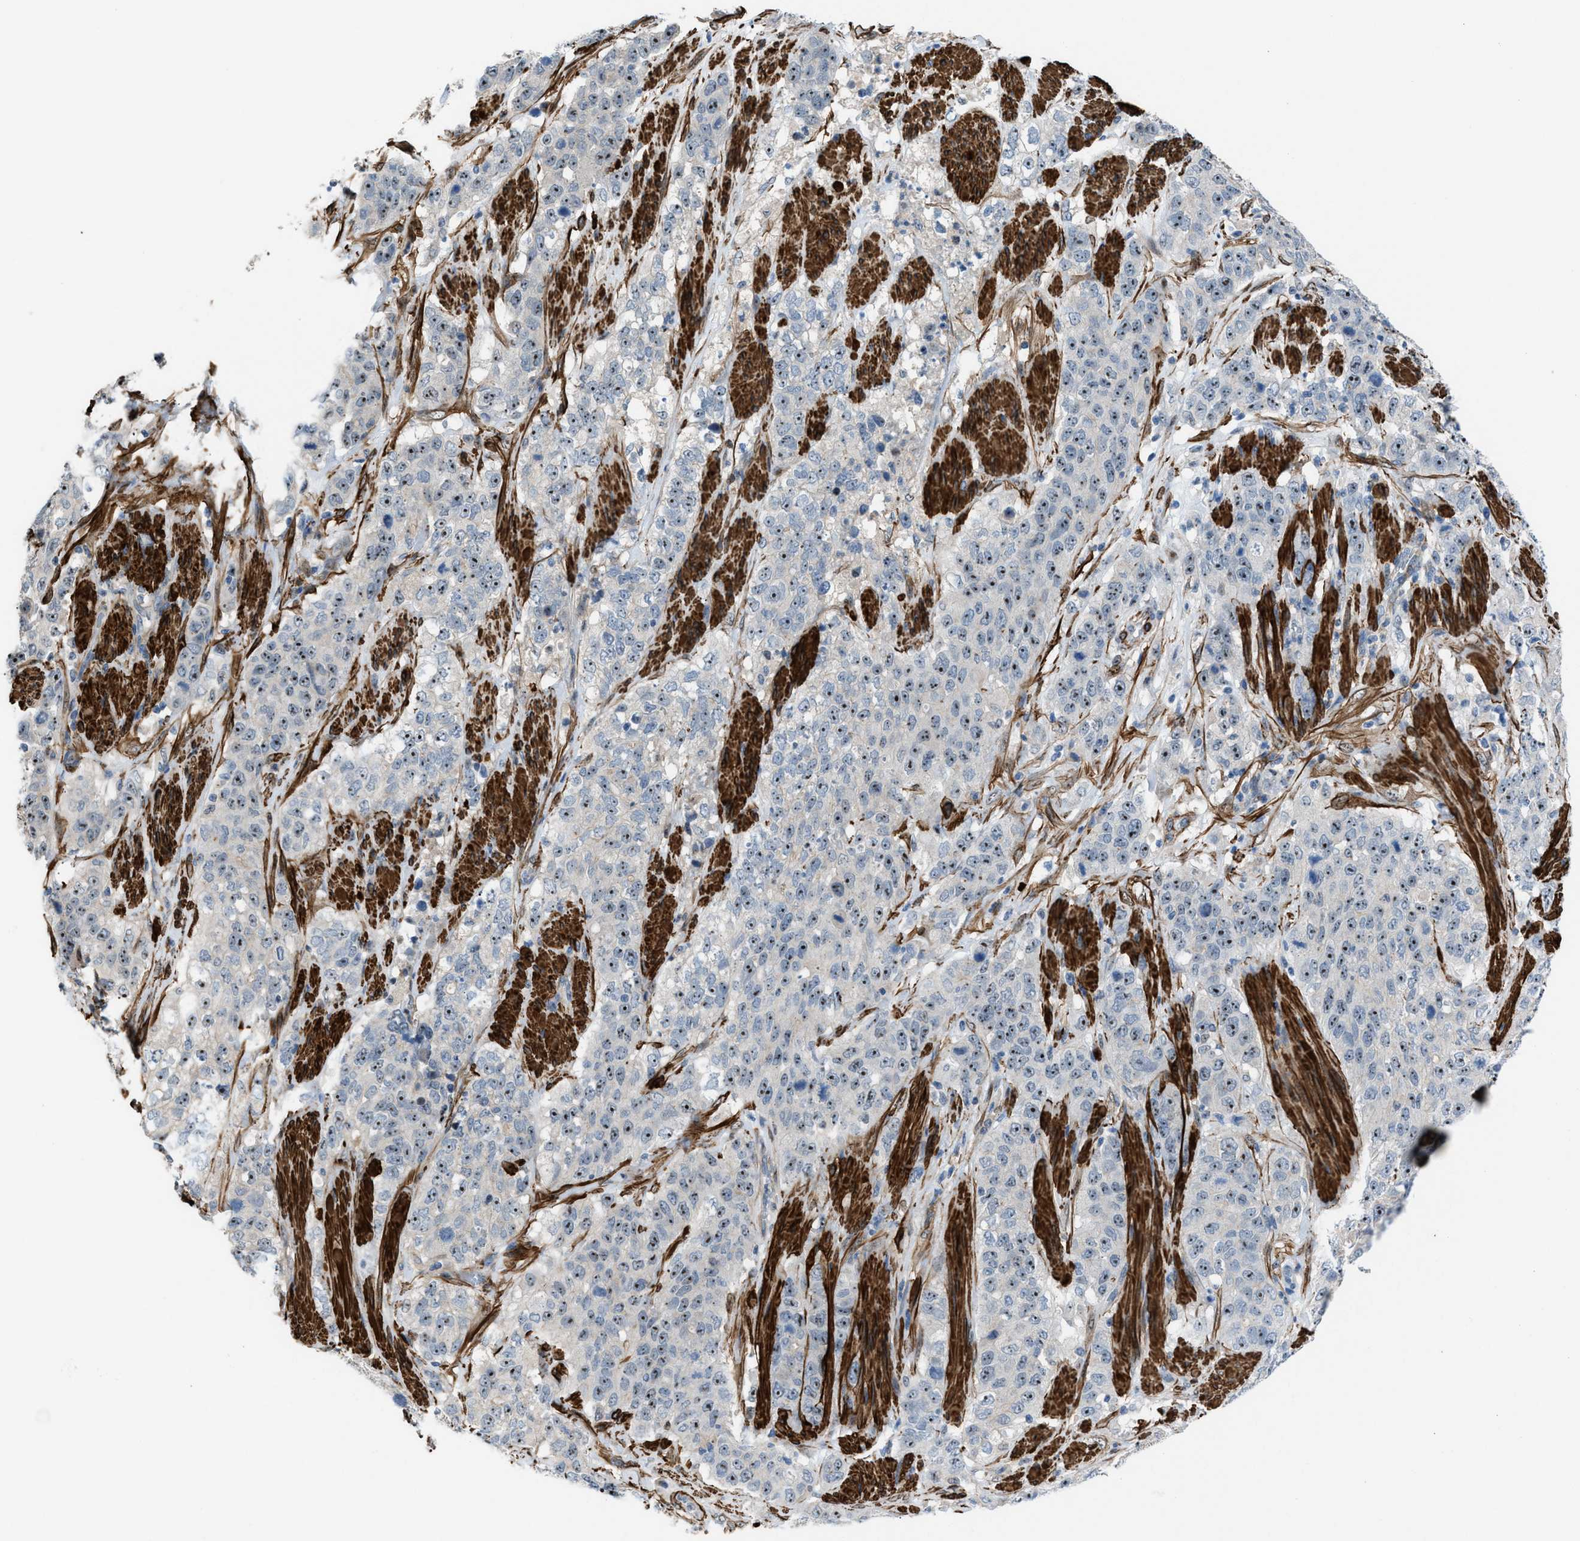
{"staining": {"intensity": "moderate", "quantity": ">75%", "location": "nuclear"}, "tissue": "stomach cancer", "cell_type": "Tumor cells", "image_type": "cancer", "snomed": [{"axis": "morphology", "description": "Adenocarcinoma, NOS"}, {"axis": "topography", "description": "Stomach"}], "caption": "The image shows immunohistochemical staining of stomach adenocarcinoma. There is moderate nuclear staining is identified in about >75% of tumor cells.", "gene": "NQO2", "patient": {"sex": "male", "age": 48}}